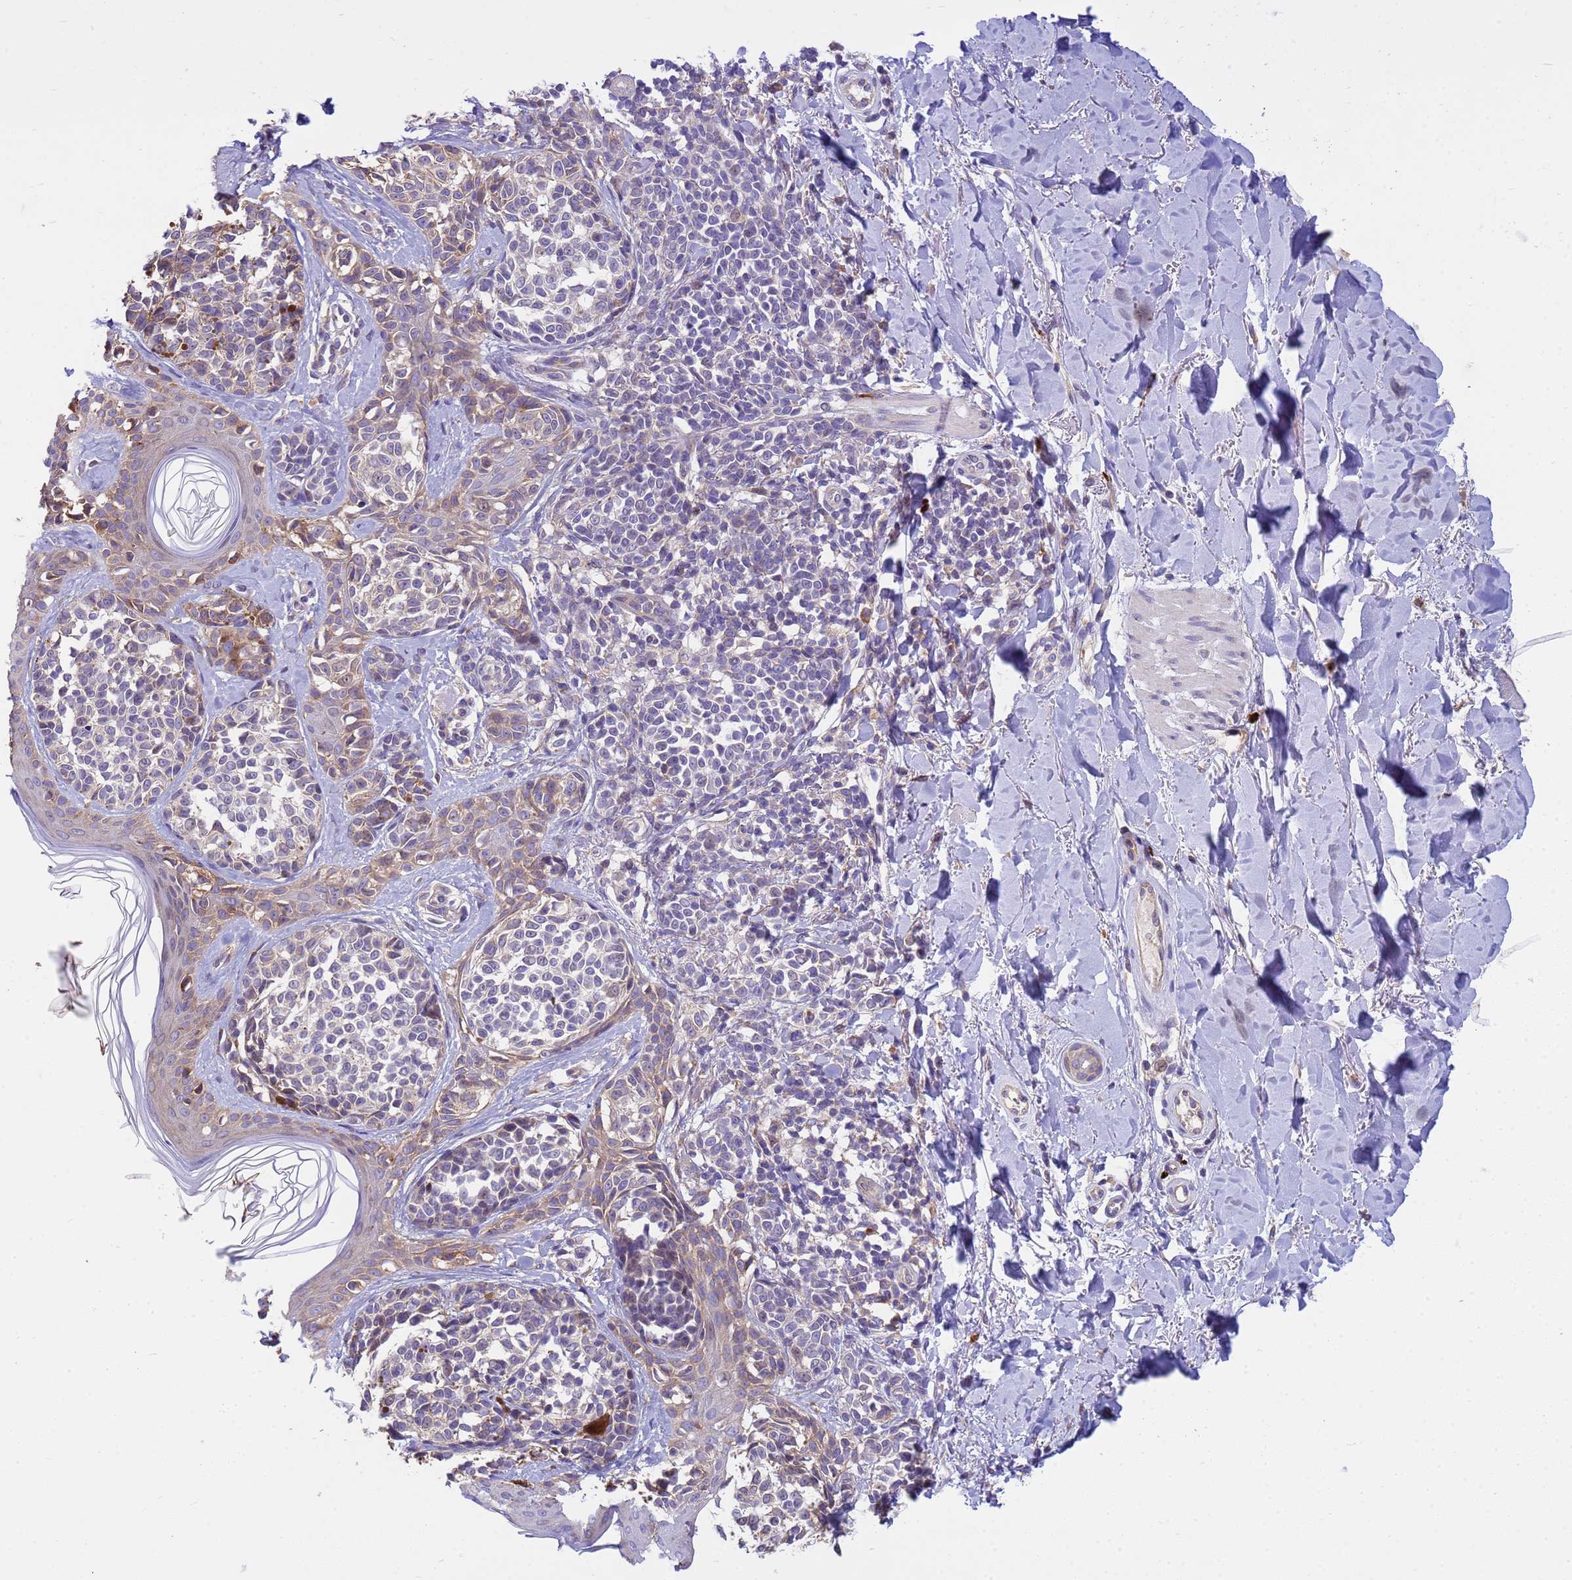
{"staining": {"intensity": "weak", "quantity": "<25%", "location": "cytoplasmic/membranous"}, "tissue": "melanoma", "cell_type": "Tumor cells", "image_type": "cancer", "snomed": [{"axis": "morphology", "description": "Malignant melanoma, NOS"}, {"axis": "topography", "description": "Skin of upper extremity"}], "caption": "Immunohistochemistry micrograph of melanoma stained for a protein (brown), which displays no positivity in tumor cells.", "gene": "THAP5", "patient": {"sex": "male", "age": 40}}